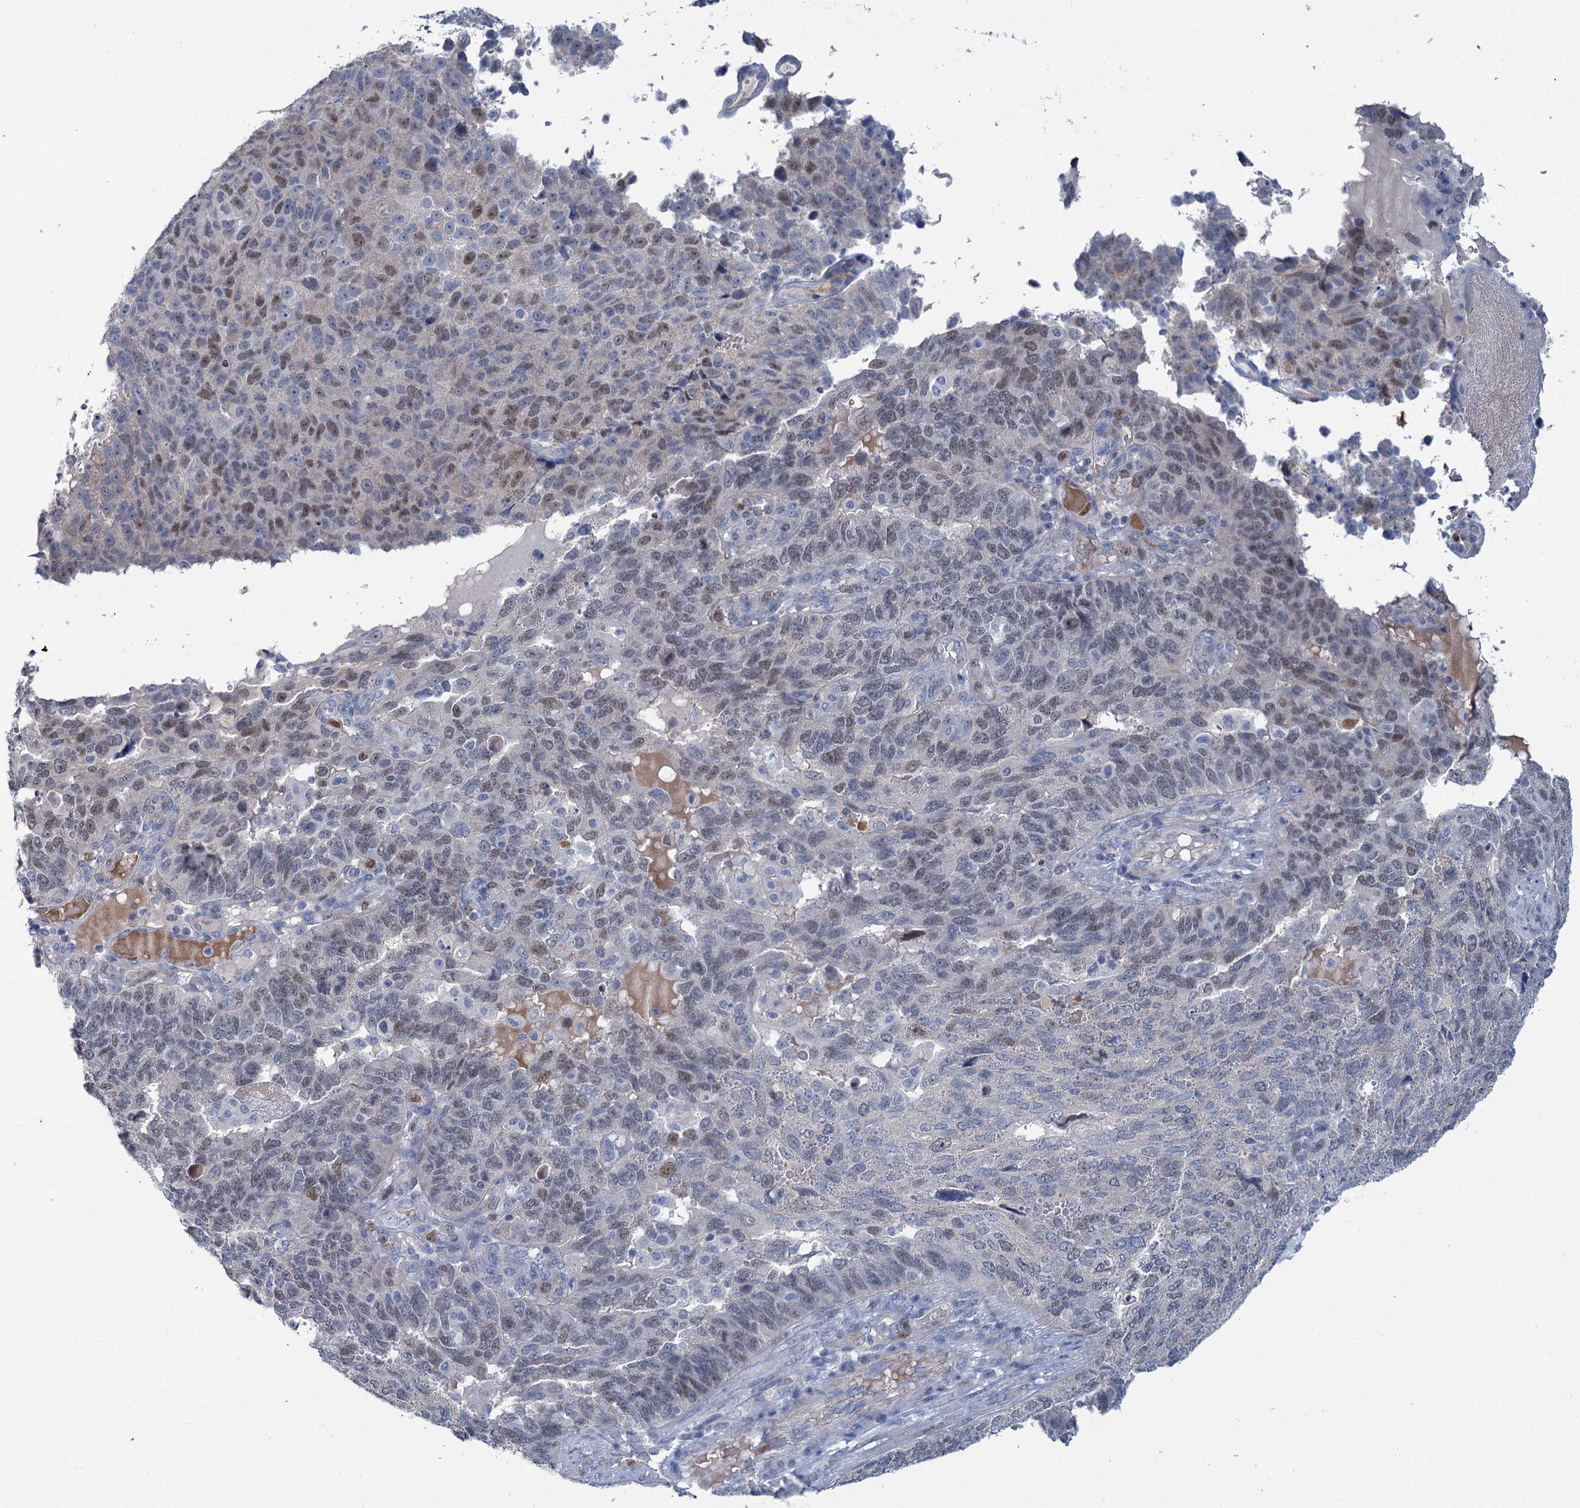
{"staining": {"intensity": "weak", "quantity": "<25%", "location": "nuclear"}, "tissue": "endometrial cancer", "cell_type": "Tumor cells", "image_type": "cancer", "snomed": [{"axis": "morphology", "description": "Adenocarcinoma, NOS"}, {"axis": "topography", "description": "Endometrium"}], "caption": "An immunohistochemistry (IHC) photomicrograph of endometrial adenocarcinoma is shown. There is no staining in tumor cells of endometrial adenocarcinoma. Nuclei are stained in blue.", "gene": "FAM111B", "patient": {"sex": "female", "age": 66}}